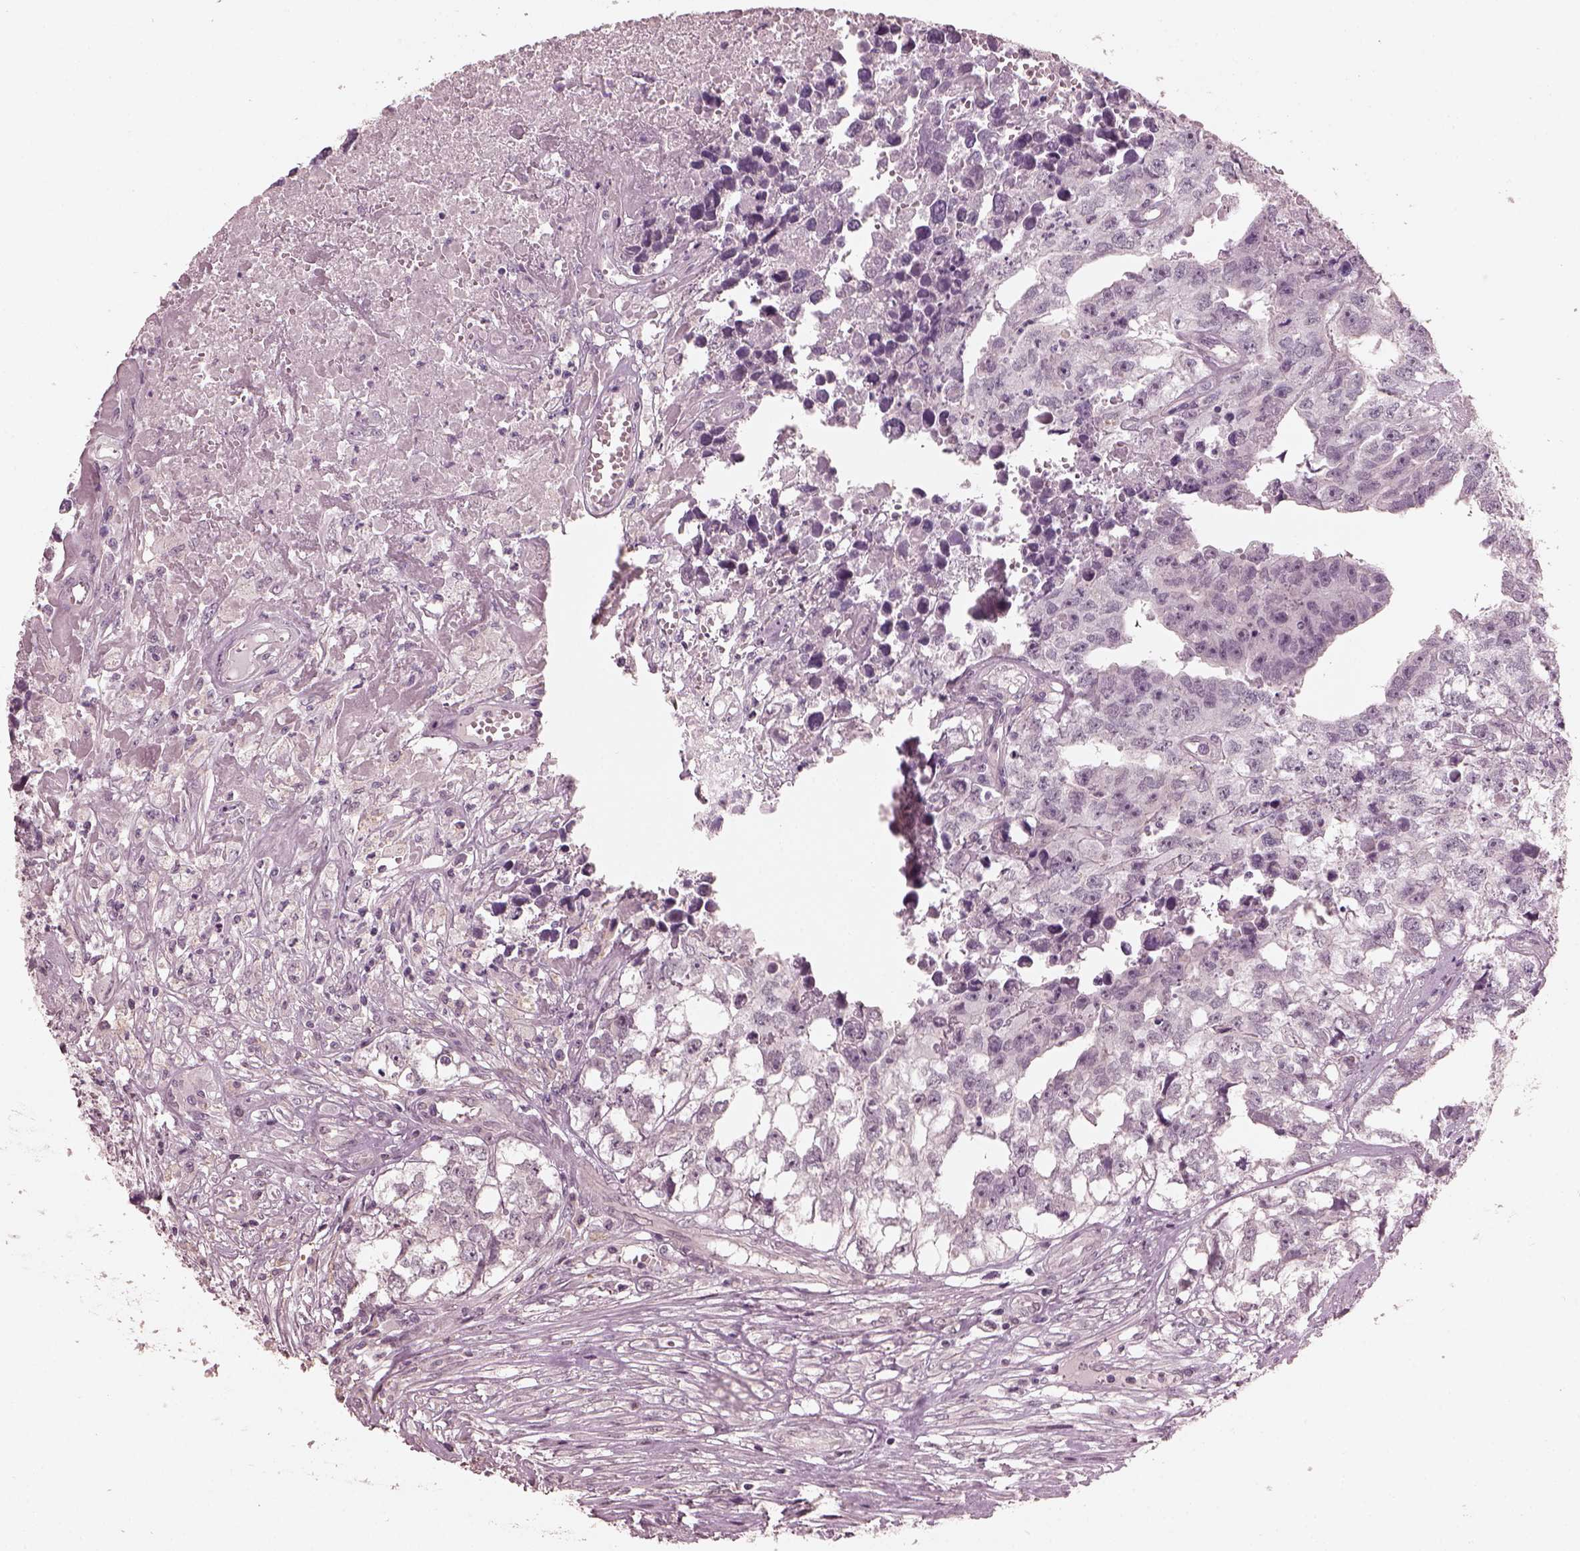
{"staining": {"intensity": "negative", "quantity": "none", "location": "none"}, "tissue": "testis cancer", "cell_type": "Tumor cells", "image_type": "cancer", "snomed": [{"axis": "morphology", "description": "Carcinoma, Embryonal, NOS"}, {"axis": "morphology", "description": "Teratoma, malignant, NOS"}, {"axis": "topography", "description": "Testis"}], "caption": "Protein analysis of testis cancer (malignant teratoma) demonstrates no significant expression in tumor cells.", "gene": "OPTC", "patient": {"sex": "male", "age": 44}}